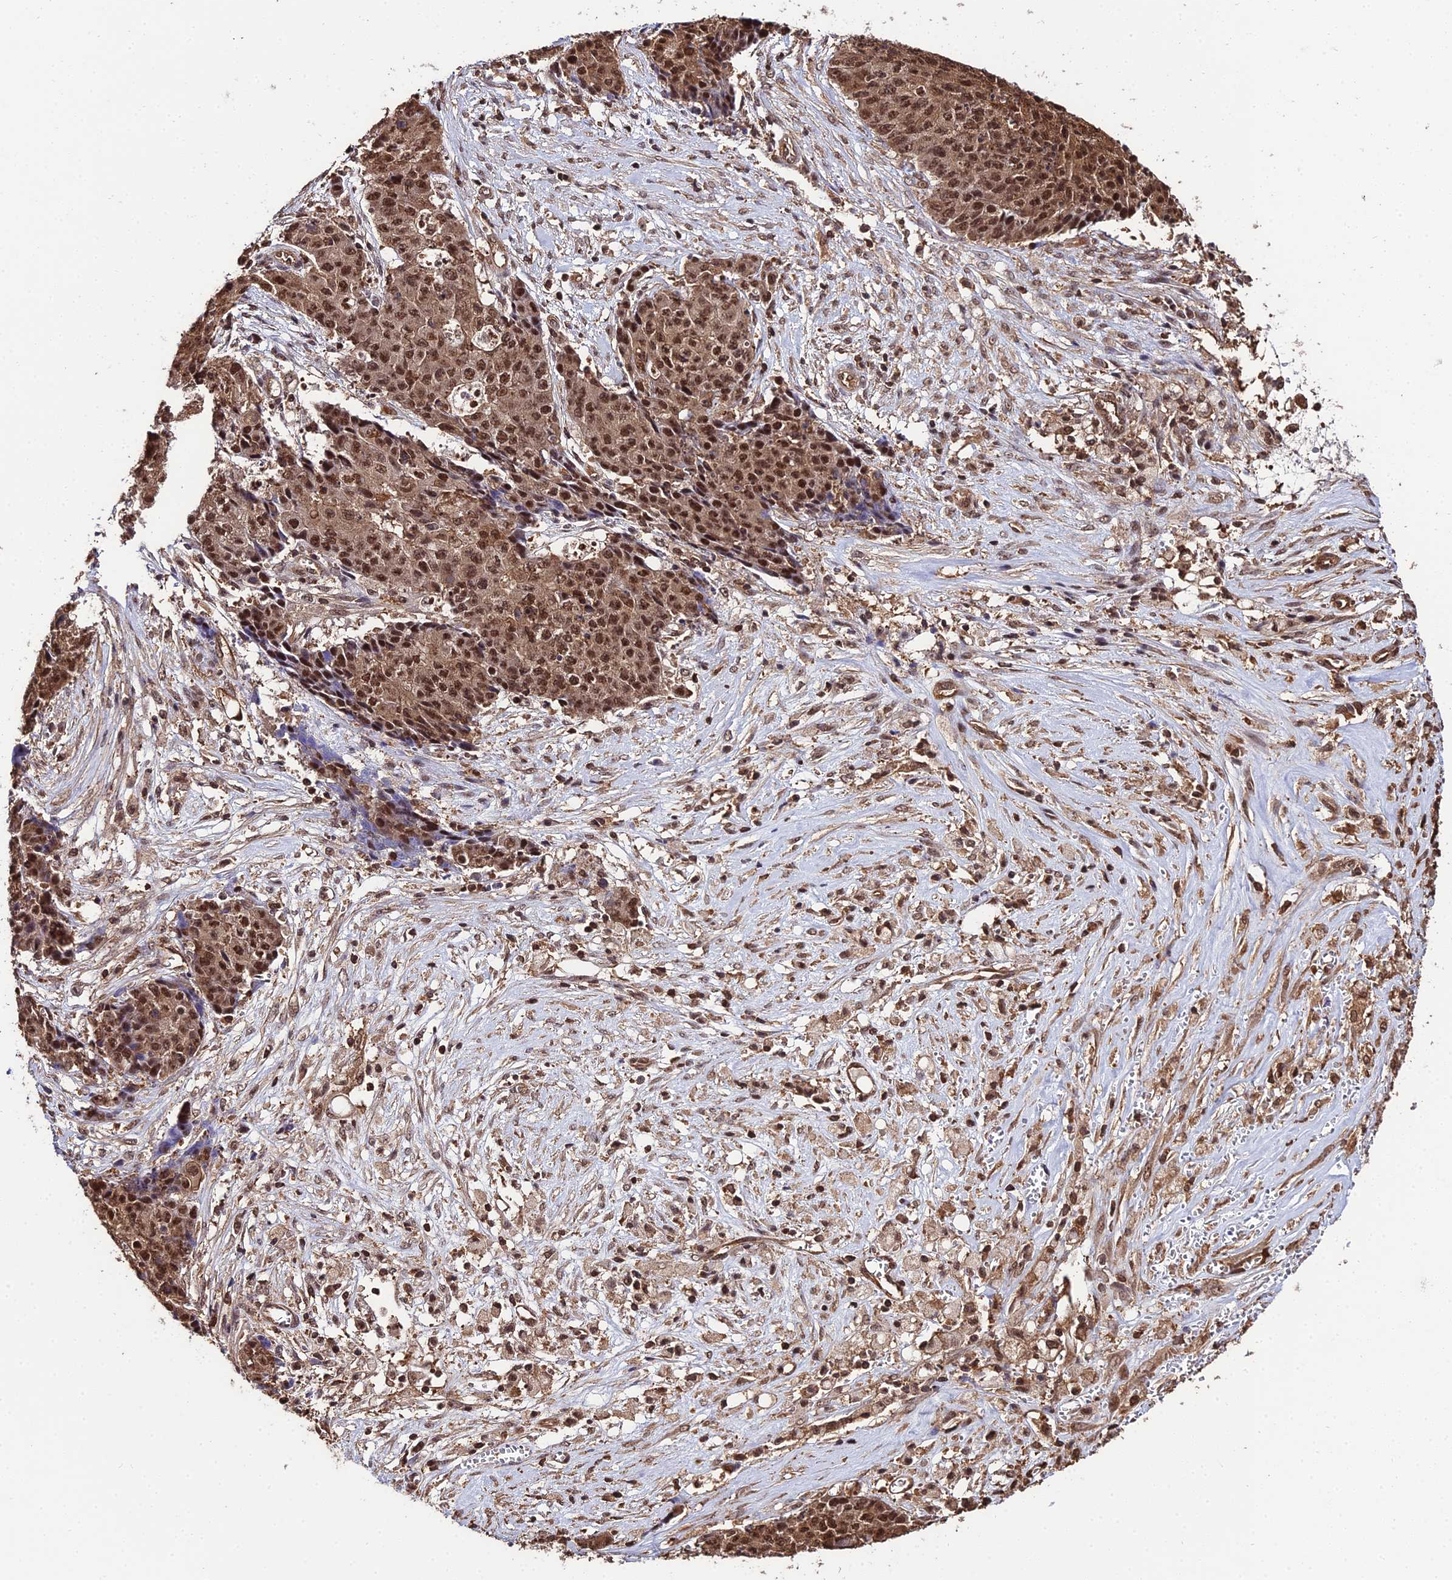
{"staining": {"intensity": "moderate", "quantity": ">75%", "location": "cytoplasmic/membranous,nuclear"}, "tissue": "ovarian cancer", "cell_type": "Tumor cells", "image_type": "cancer", "snomed": [{"axis": "morphology", "description": "Carcinoma, endometroid"}, {"axis": "topography", "description": "Ovary"}], "caption": "The histopathology image exhibits immunohistochemical staining of endometroid carcinoma (ovarian). There is moderate cytoplasmic/membranous and nuclear expression is seen in approximately >75% of tumor cells.", "gene": "PPP4C", "patient": {"sex": "female", "age": 42}}